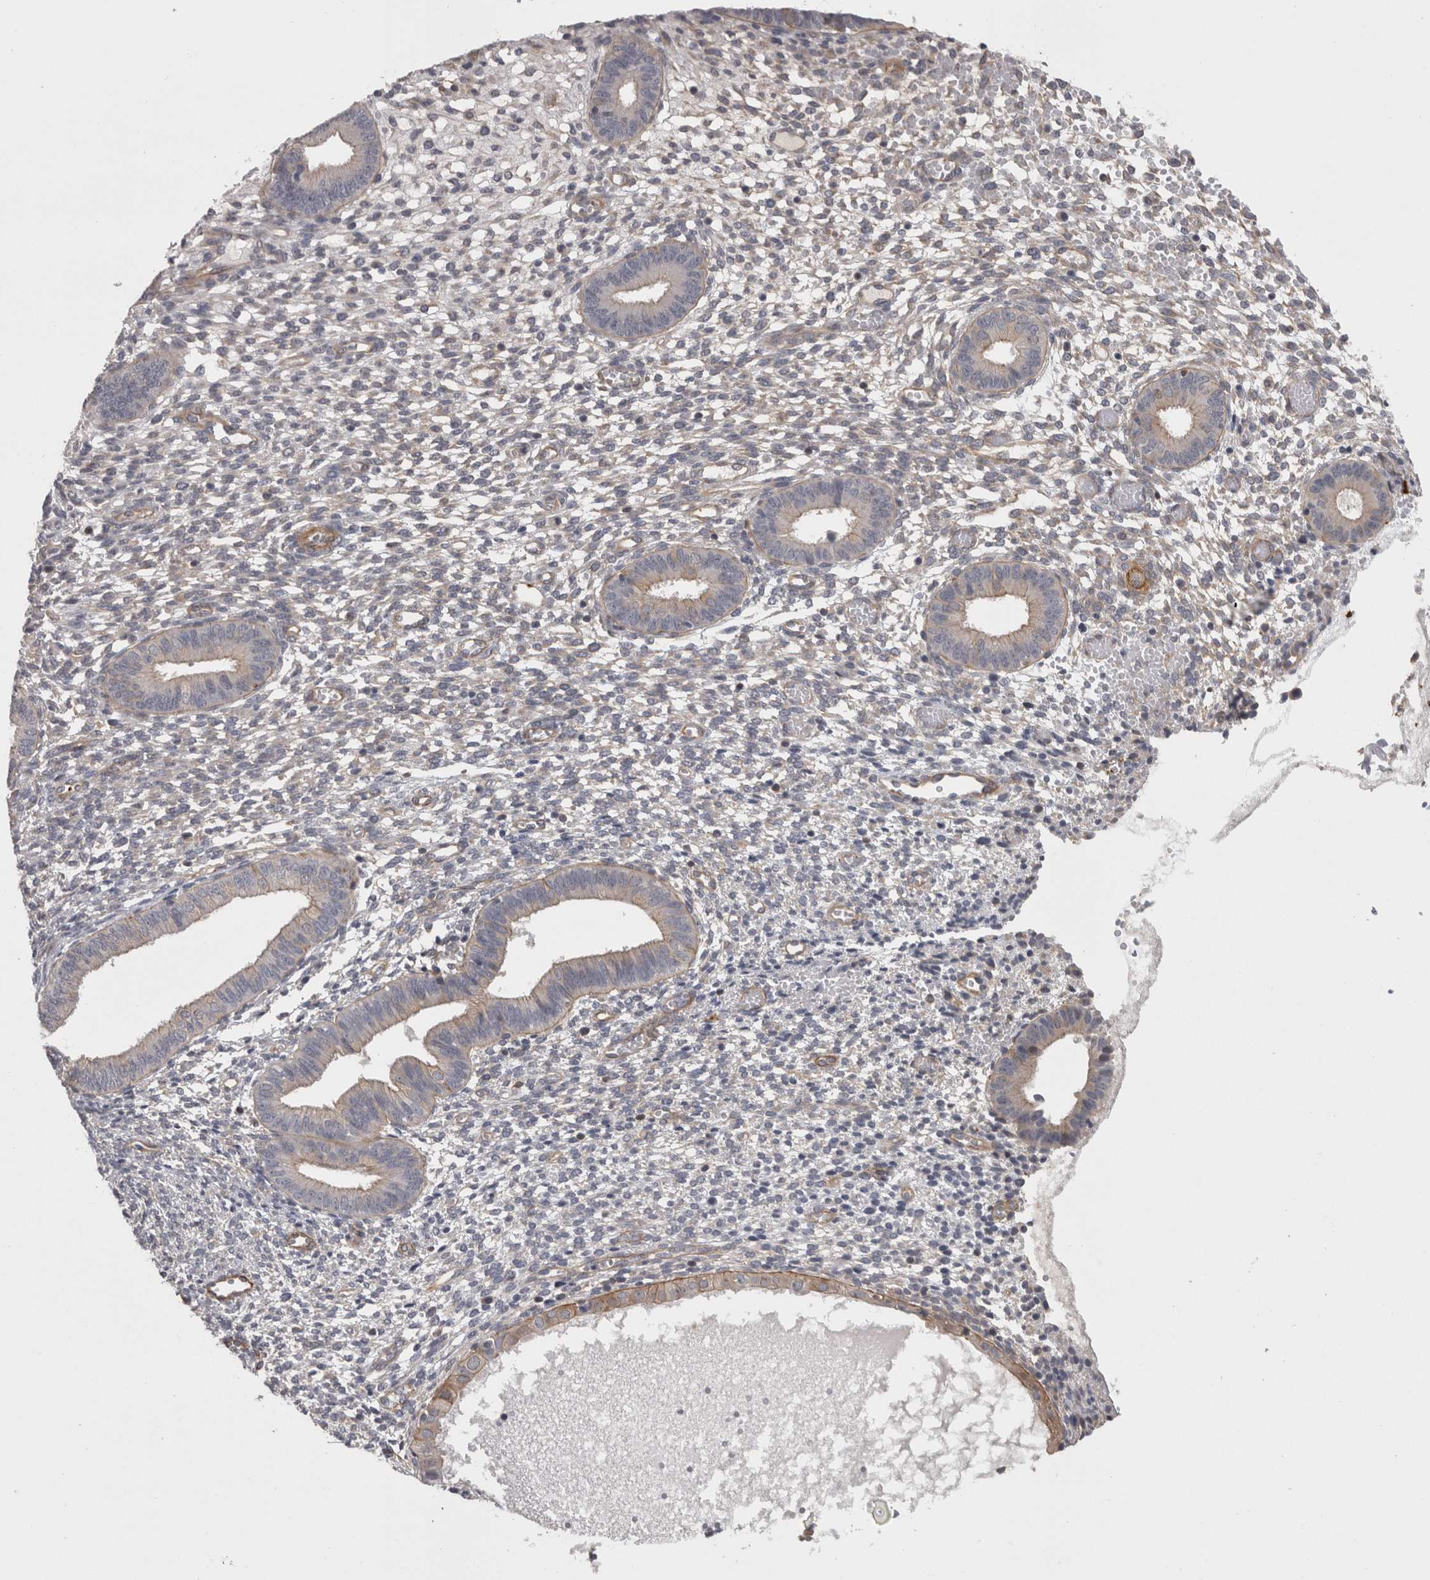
{"staining": {"intensity": "weak", "quantity": "<25%", "location": "cytoplasmic/membranous"}, "tissue": "endometrium", "cell_type": "Cells in endometrial stroma", "image_type": "normal", "snomed": [{"axis": "morphology", "description": "Normal tissue, NOS"}, {"axis": "topography", "description": "Endometrium"}], "caption": "Immunohistochemistry of normal endometrium exhibits no expression in cells in endometrial stroma.", "gene": "RMDN1", "patient": {"sex": "female", "age": 46}}